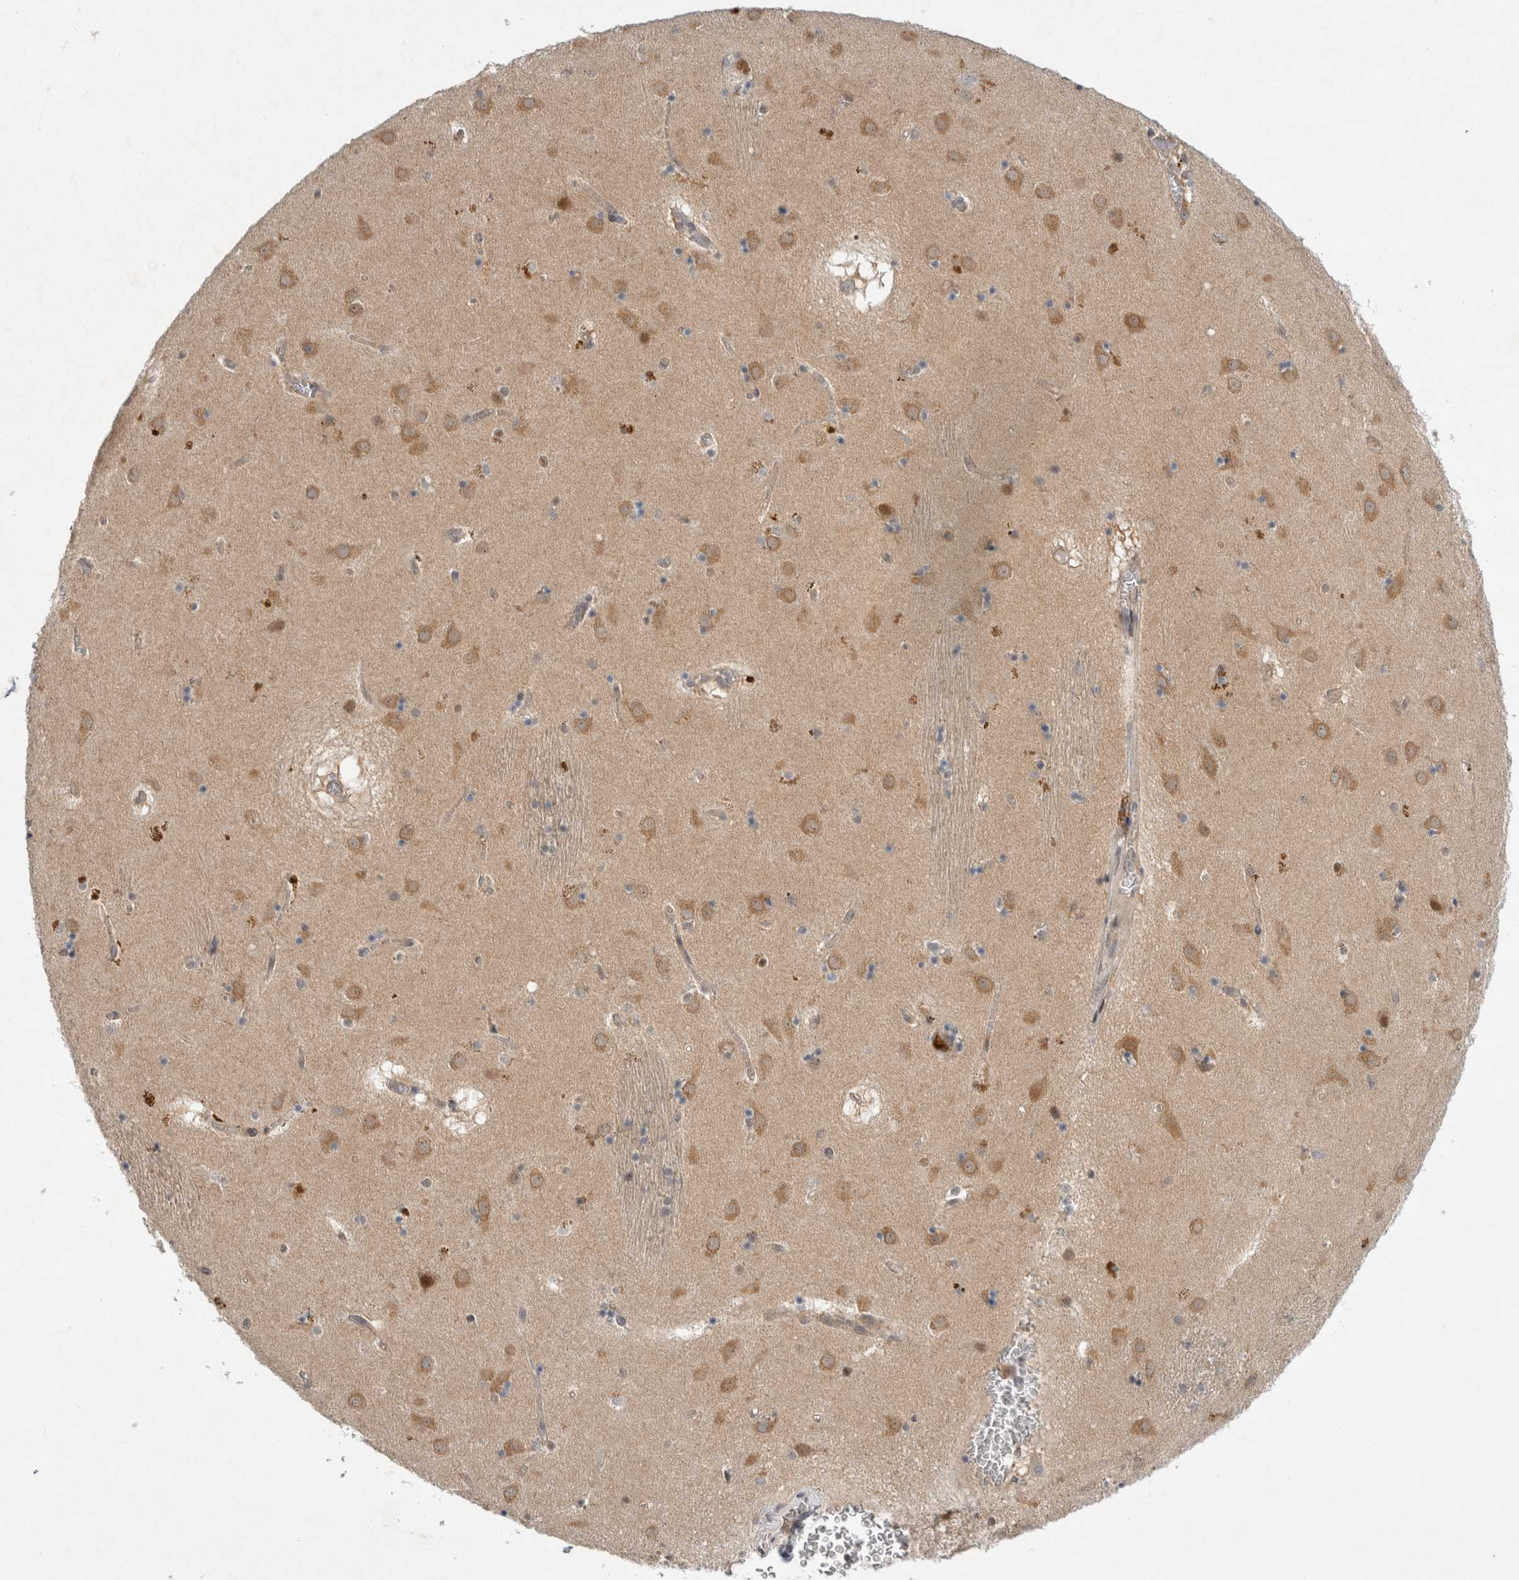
{"staining": {"intensity": "weak", "quantity": "25%-75%", "location": "cytoplasmic/membranous"}, "tissue": "caudate", "cell_type": "Glial cells", "image_type": "normal", "snomed": [{"axis": "morphology", "description": "Normal tissue, NOS"}, {"axis": "topography", "description": "Lateral ventricle wall"}], "caption": "A micrograph of human caudate stained for a protein reveals weak cytoplasmic/membranous brown staining in glial cells.", "gene": "PSMB2", "patient": {"sex": "male", "age": 70}}